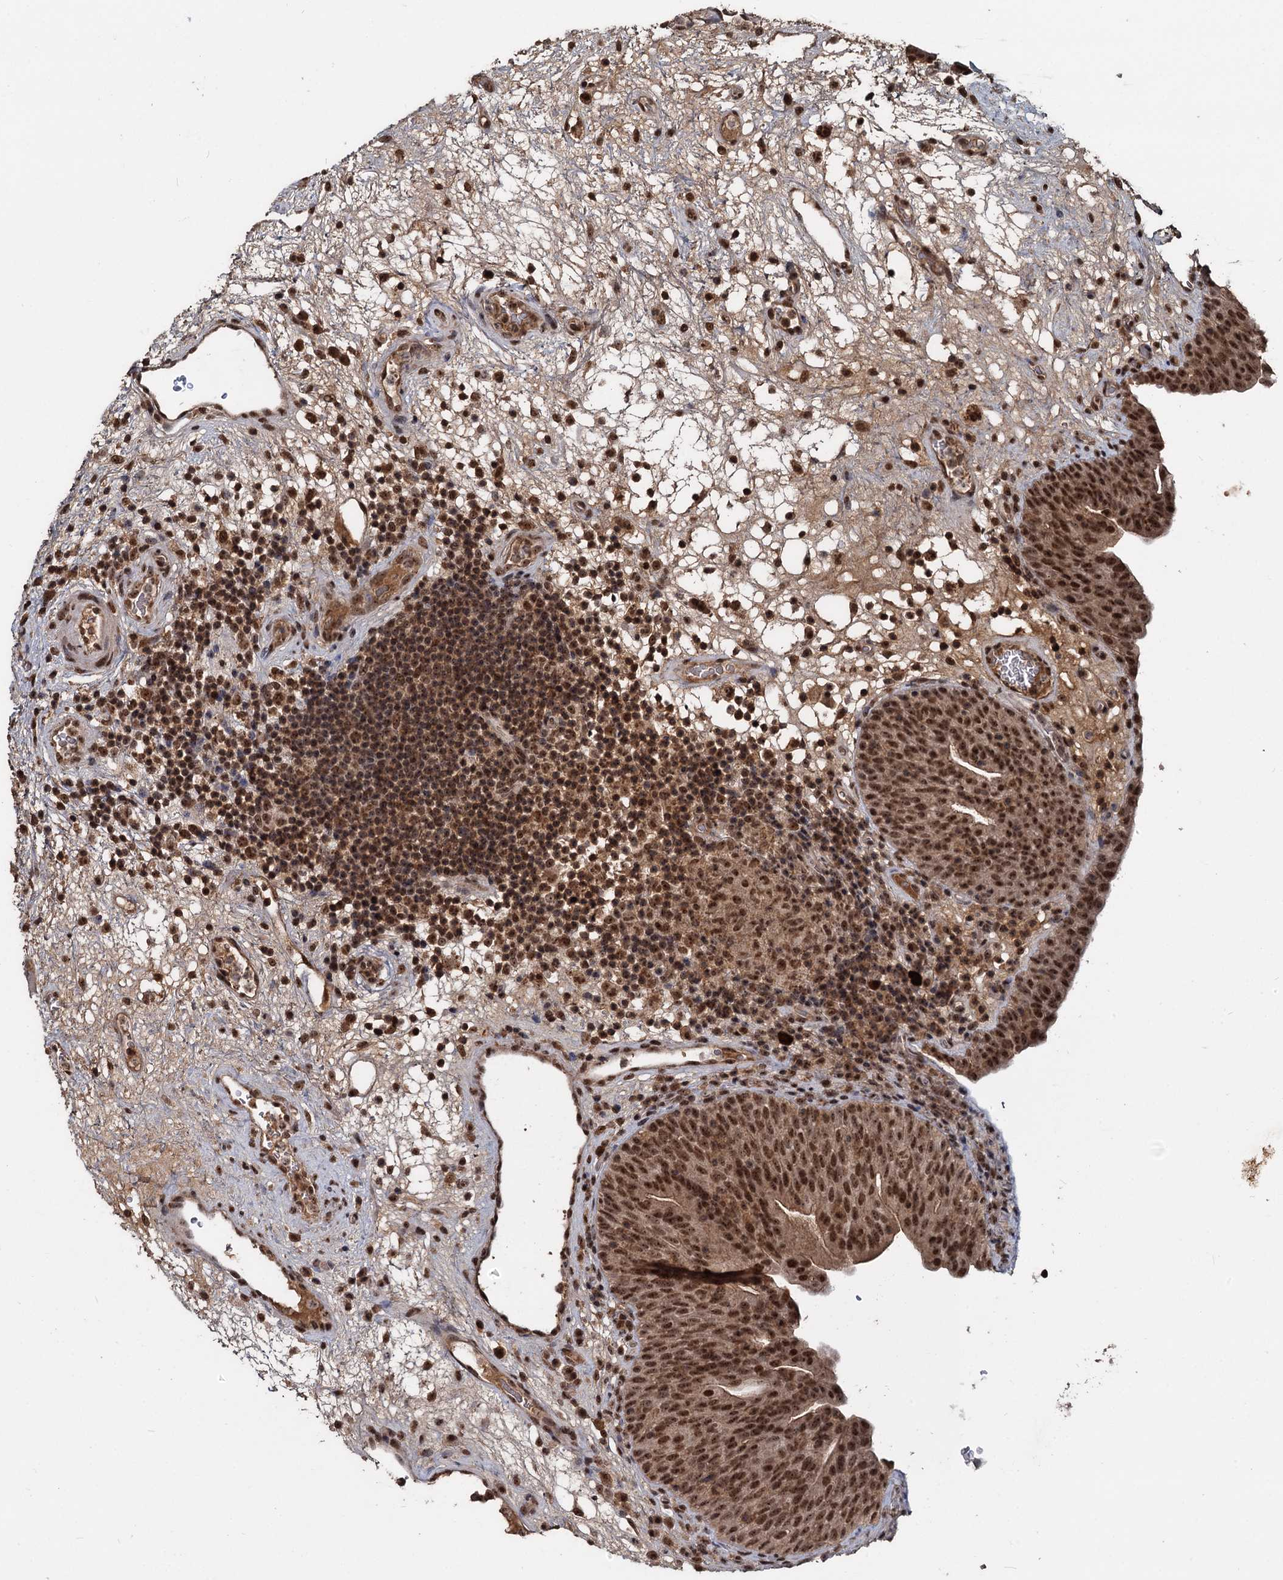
{"staining": {"intensity": "moderate", "quantity": ">75%", "location": "cytoplasmic/membranous,nuclear"}, "tissue": "urinary bladder", "cell_type": "Urothelial cells", "image_type": "normal", "snomed": [{"axis": "morphology", "description": "Normal tissue, NOS"}, {"axis": "topography", "description": "Urinary bladder"}], "caption": "A photomicrograph showing moderate cytoplasmic/membranous,nuclear positivity in about >75% of urothelial cells in normal urinary bladder, as visualized by brown immunohistochemical staining.", "gene": "FAM216B", "patient": {"sex": "male", "age": 71}}